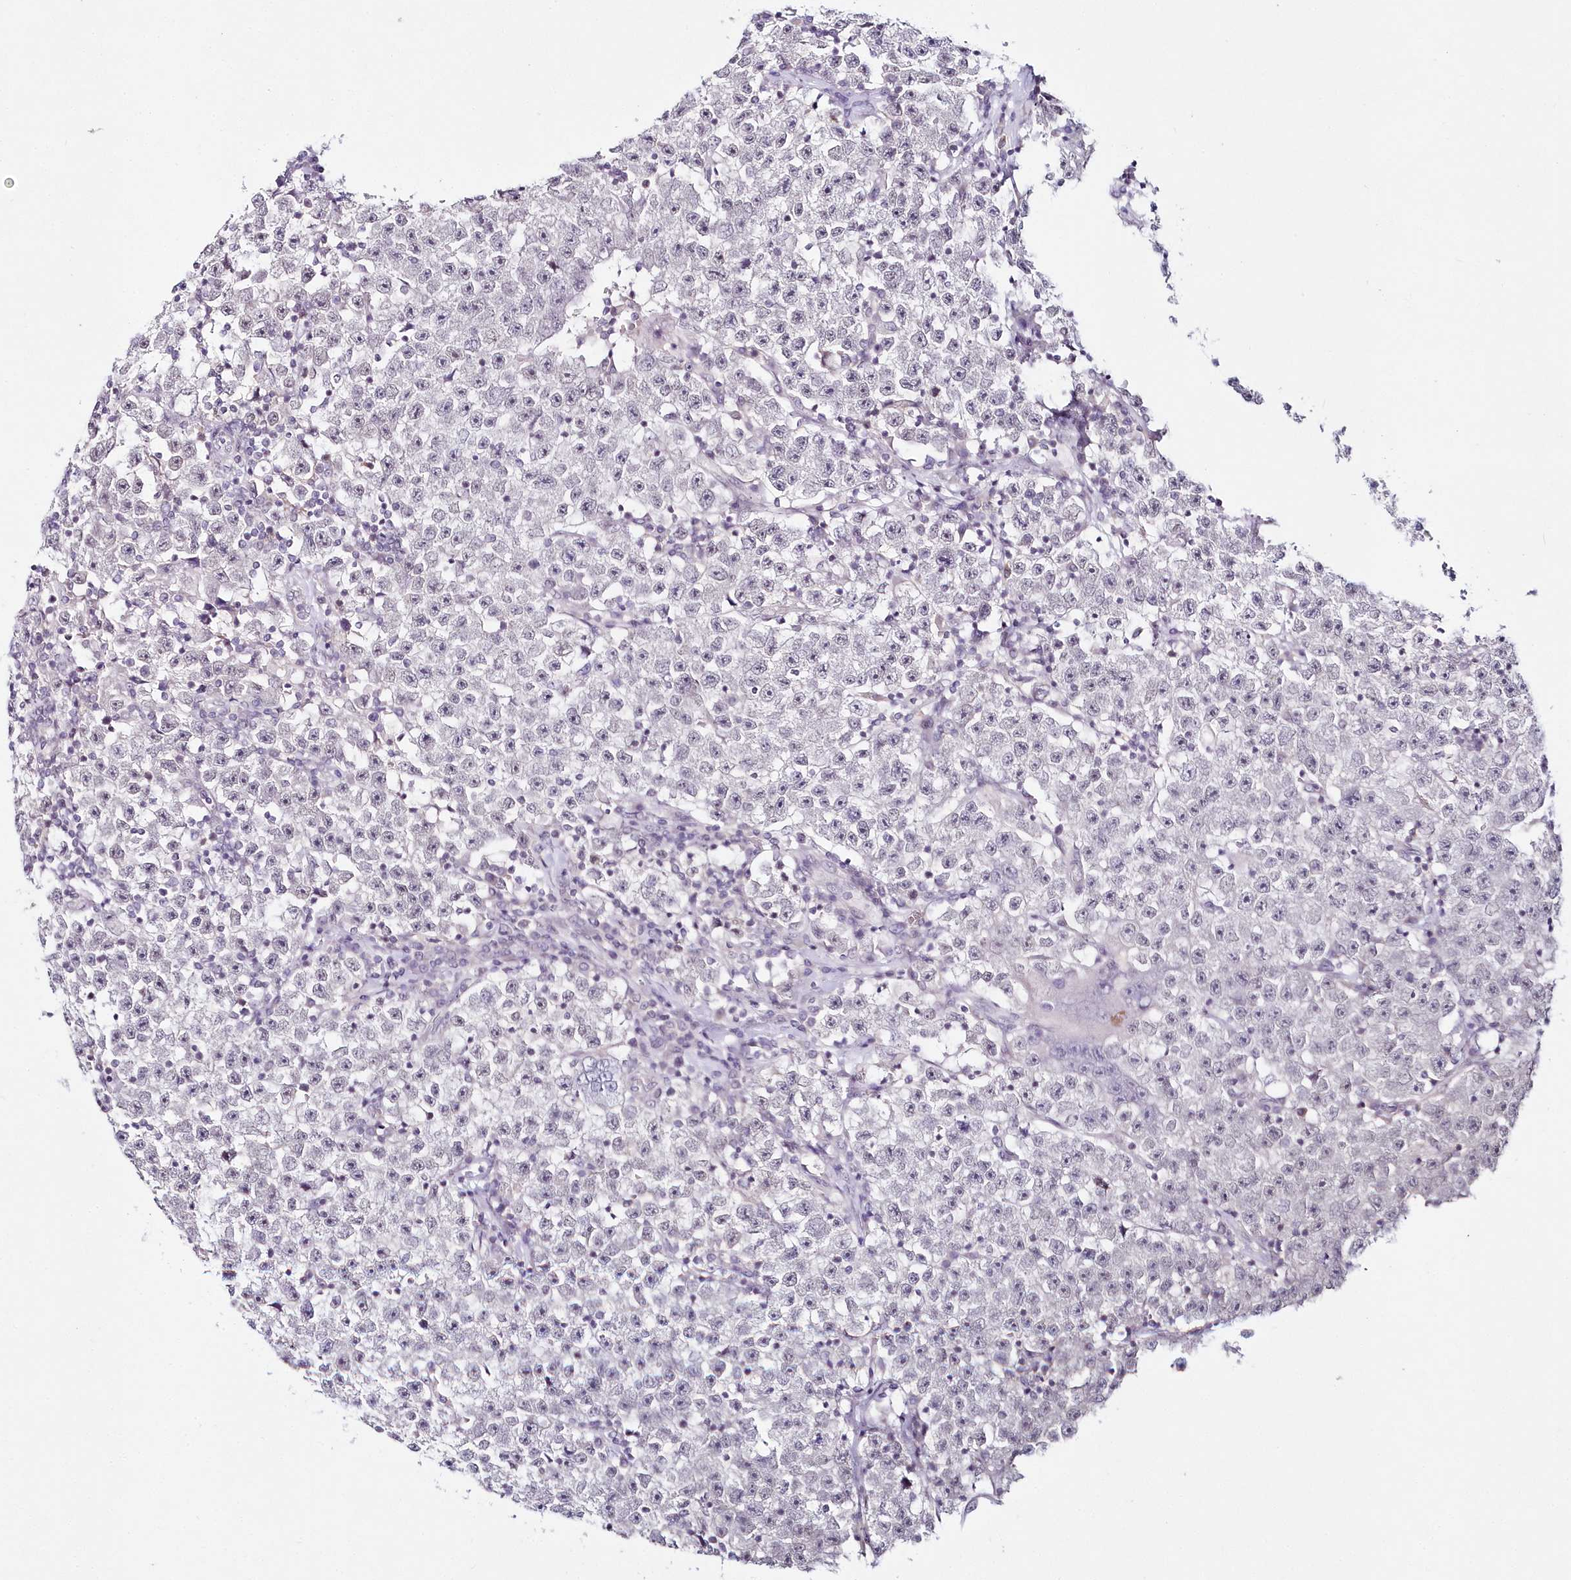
{"staining": {"intensity": "negative", "quantity": "none", "location": "none"}, "tissue": "testis cancer", "cell_type": "Tumor cells", "image_type": "cancer", "snomed": [{"axis": "morphology", "description": "Seminoma, NOS"}, {"axis": "topography", "description": "Testis"}], "caption": "Protein analysis of testis cancer (seminoma) exhibits no significant staining in tumor cells.", "gene": "HYCC2", "patient": {"sex": "male", "age": 22}}